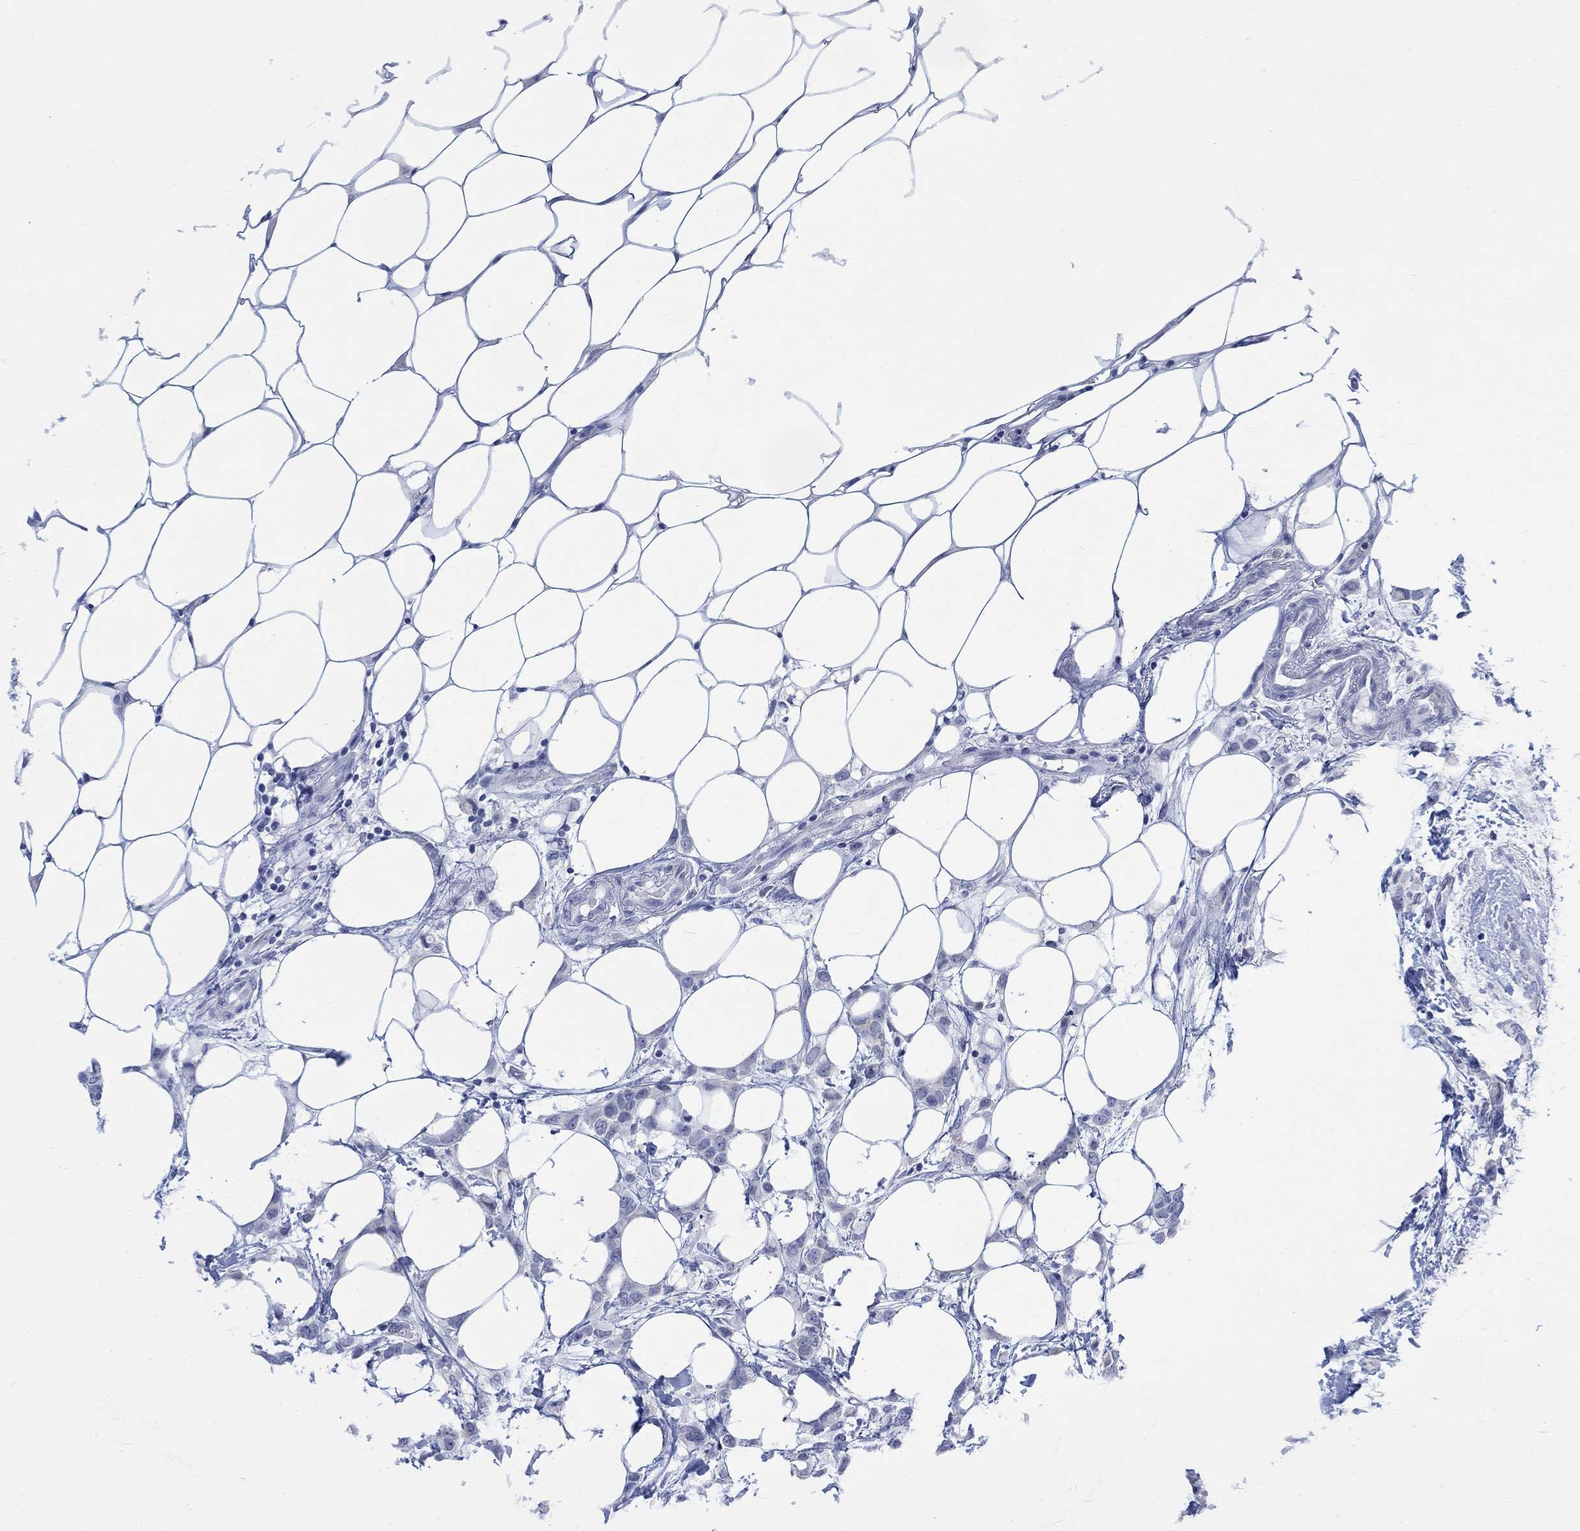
{"staining": {"intensity": "negative", "quantity": "none", "location": "none"}, "tissue": "breast cancer", "cell_type": "Tumor cells", "image_type": "cancer", "snomed": [{"axis": "morphology", "description": "Lobular carcinoma"}, {"axis": "topography", "description": "Breast"}], "caption": "IHC of lobular carcinoma (breast) shows no positivity in tumor cells.", "gene": "FBP2", "patient": {"sex": "female", "age": 66}}